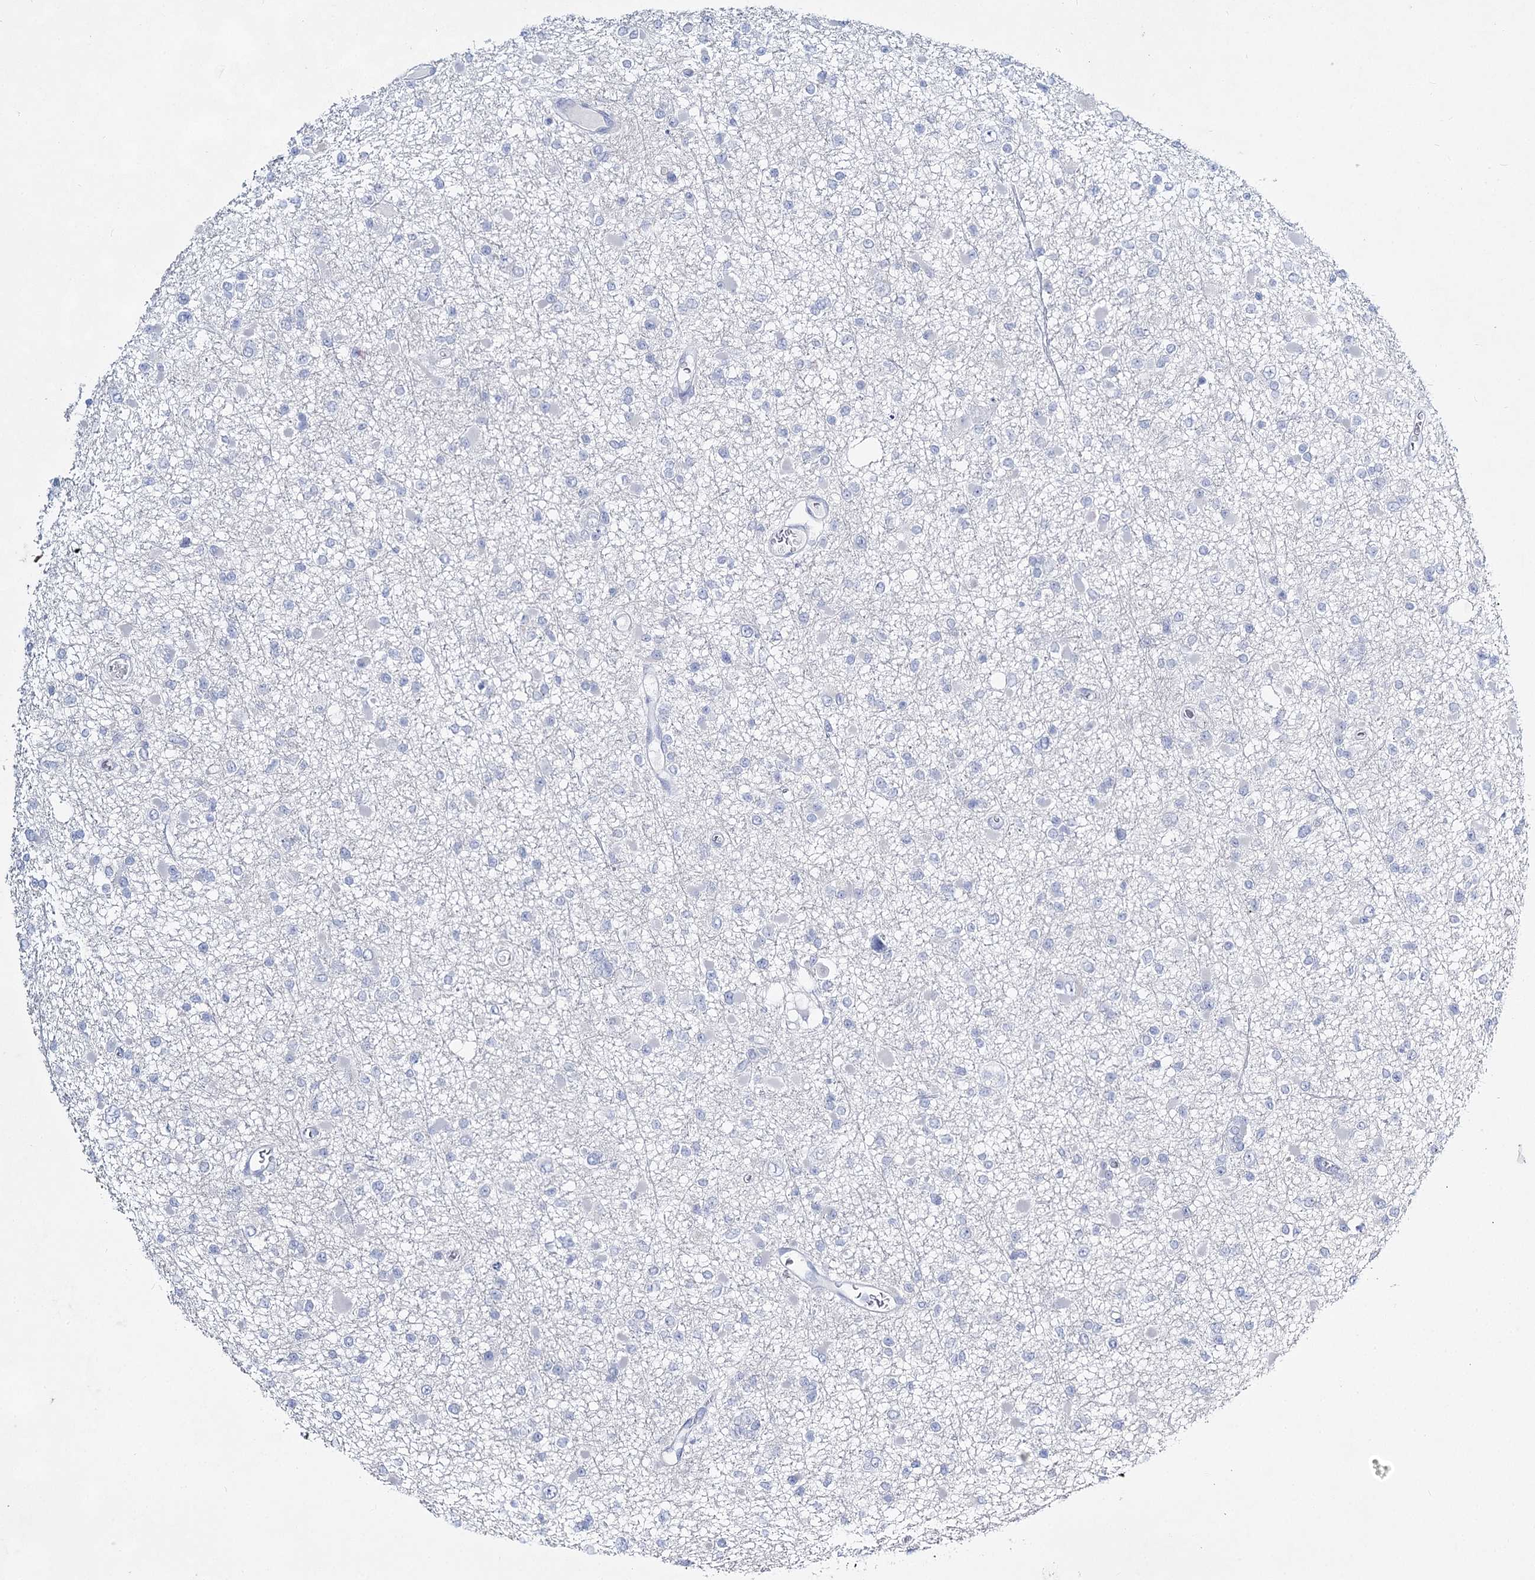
{"staining": {"intensity": "negative", "quantity": "none", "location": "none"}, "tissue": "glioma", "cell_type": "Tumor cells", "image_type": "cancer", "snomed": [{"axis": "morphology", "description": "Glioma, malignant, Low grade"}, {"axis": "topography", "description": "Brain"}], "caption": "The immunohistochemistry histopathology image has no significant expression in tumor cells of malignant low-grade glioma tissue.", "gene": "SLC17A2", "patient": {"sex": "female", "age": 22}}